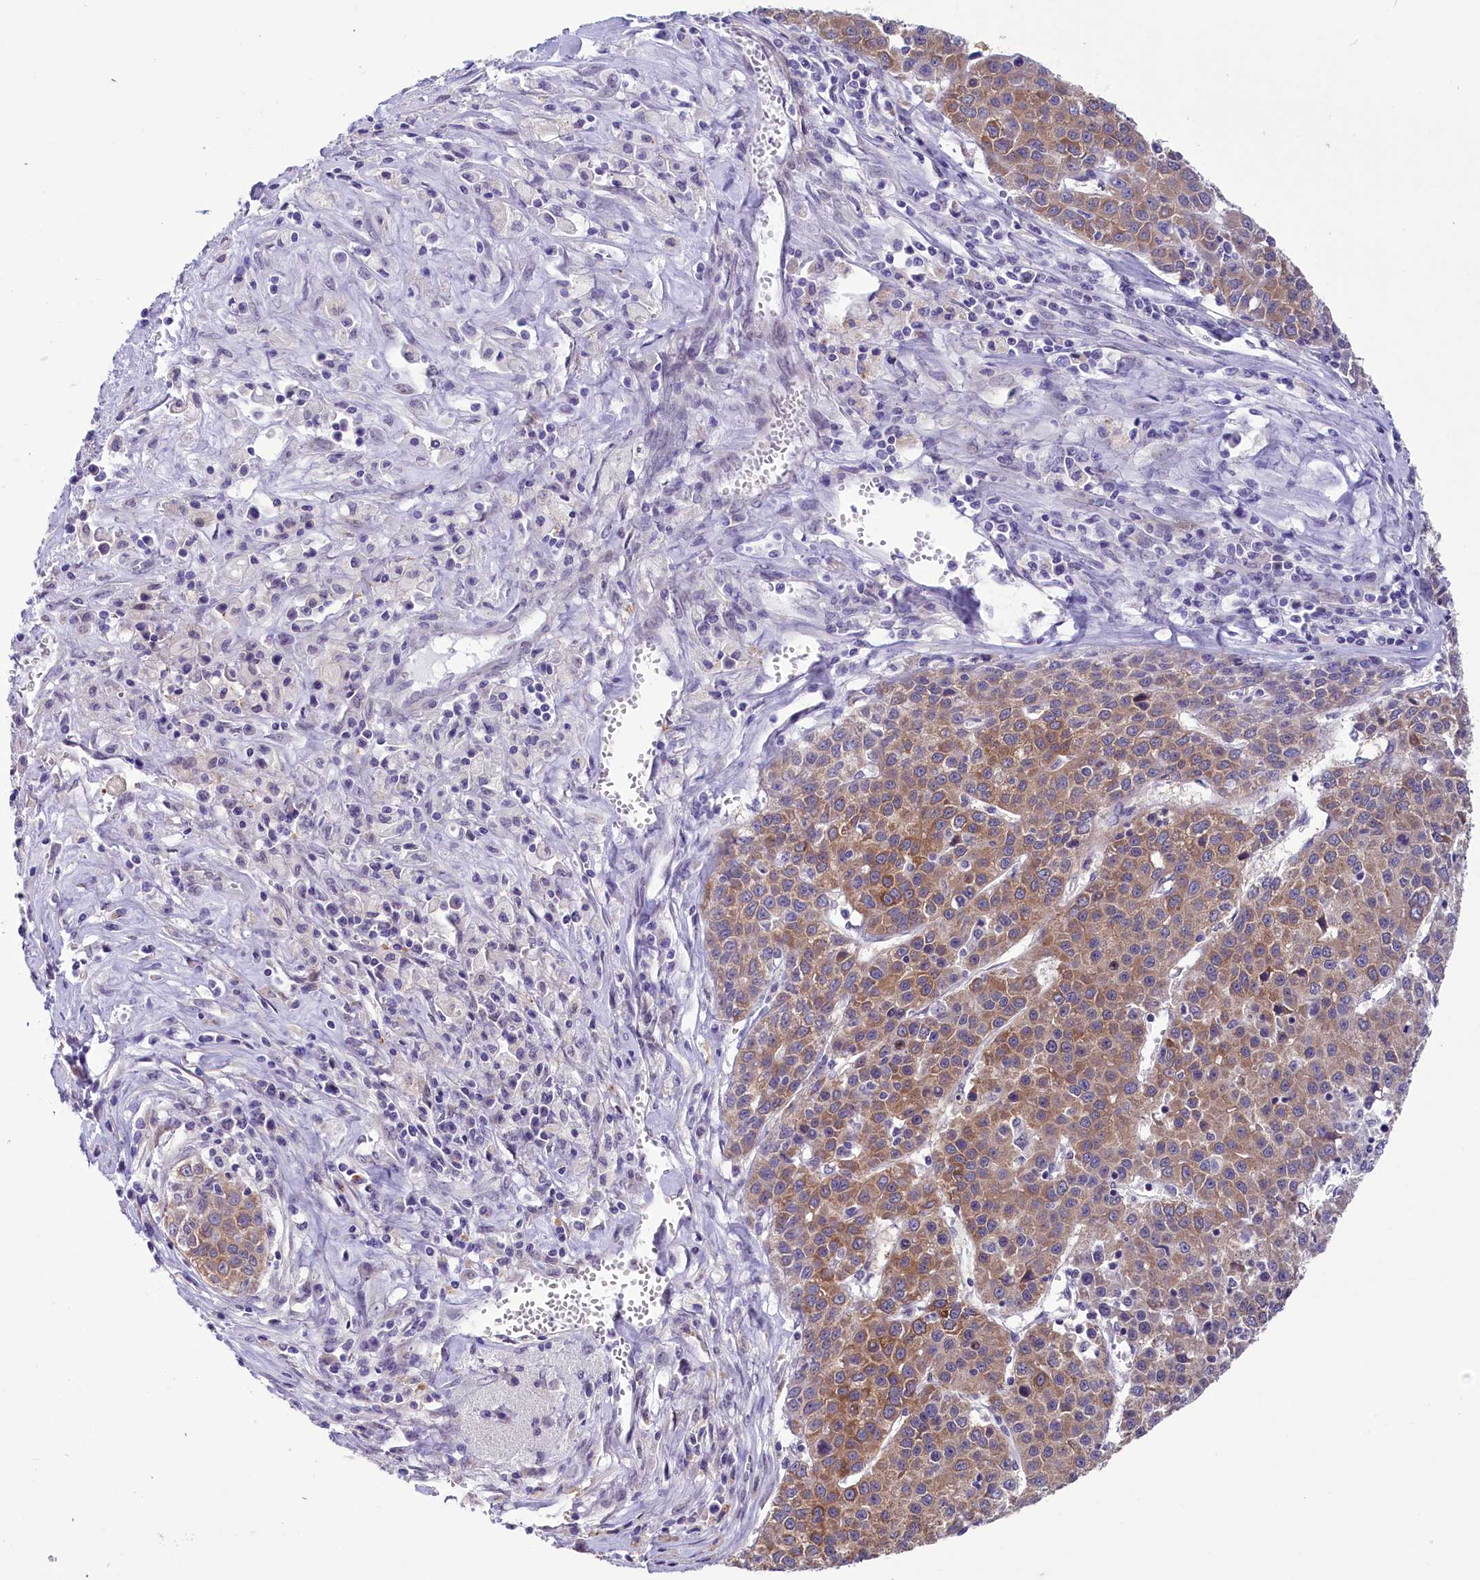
{"staining": {"intensity": "moderate", "quantity": ">75%", "location": "cytoplasmic/membranous"}, "tissue": "liver cancer", "cell_type": "Tumor cells", "image_type": "cancer", "snomed": [{"axis": "morphology", "description": "Carcinoma, Hepatocellular, NOS"}, {"axis": "topography", "description": "Liver"}], "caption": "Immunohistochemical staining of liver cancer (hepatocellular carcinoma) exhibits medium levels of moderate cytoplasmic/membranous positivity in approximately >75% of tumor cells. The staining was performed using DAB (3,3'-diaminobenzidine), with brown indicating positive protein expression. Nuclei are stained blue with hematoxylin.", "gene": "SCD5", "patient": {"sex": "female", "age": 53}}